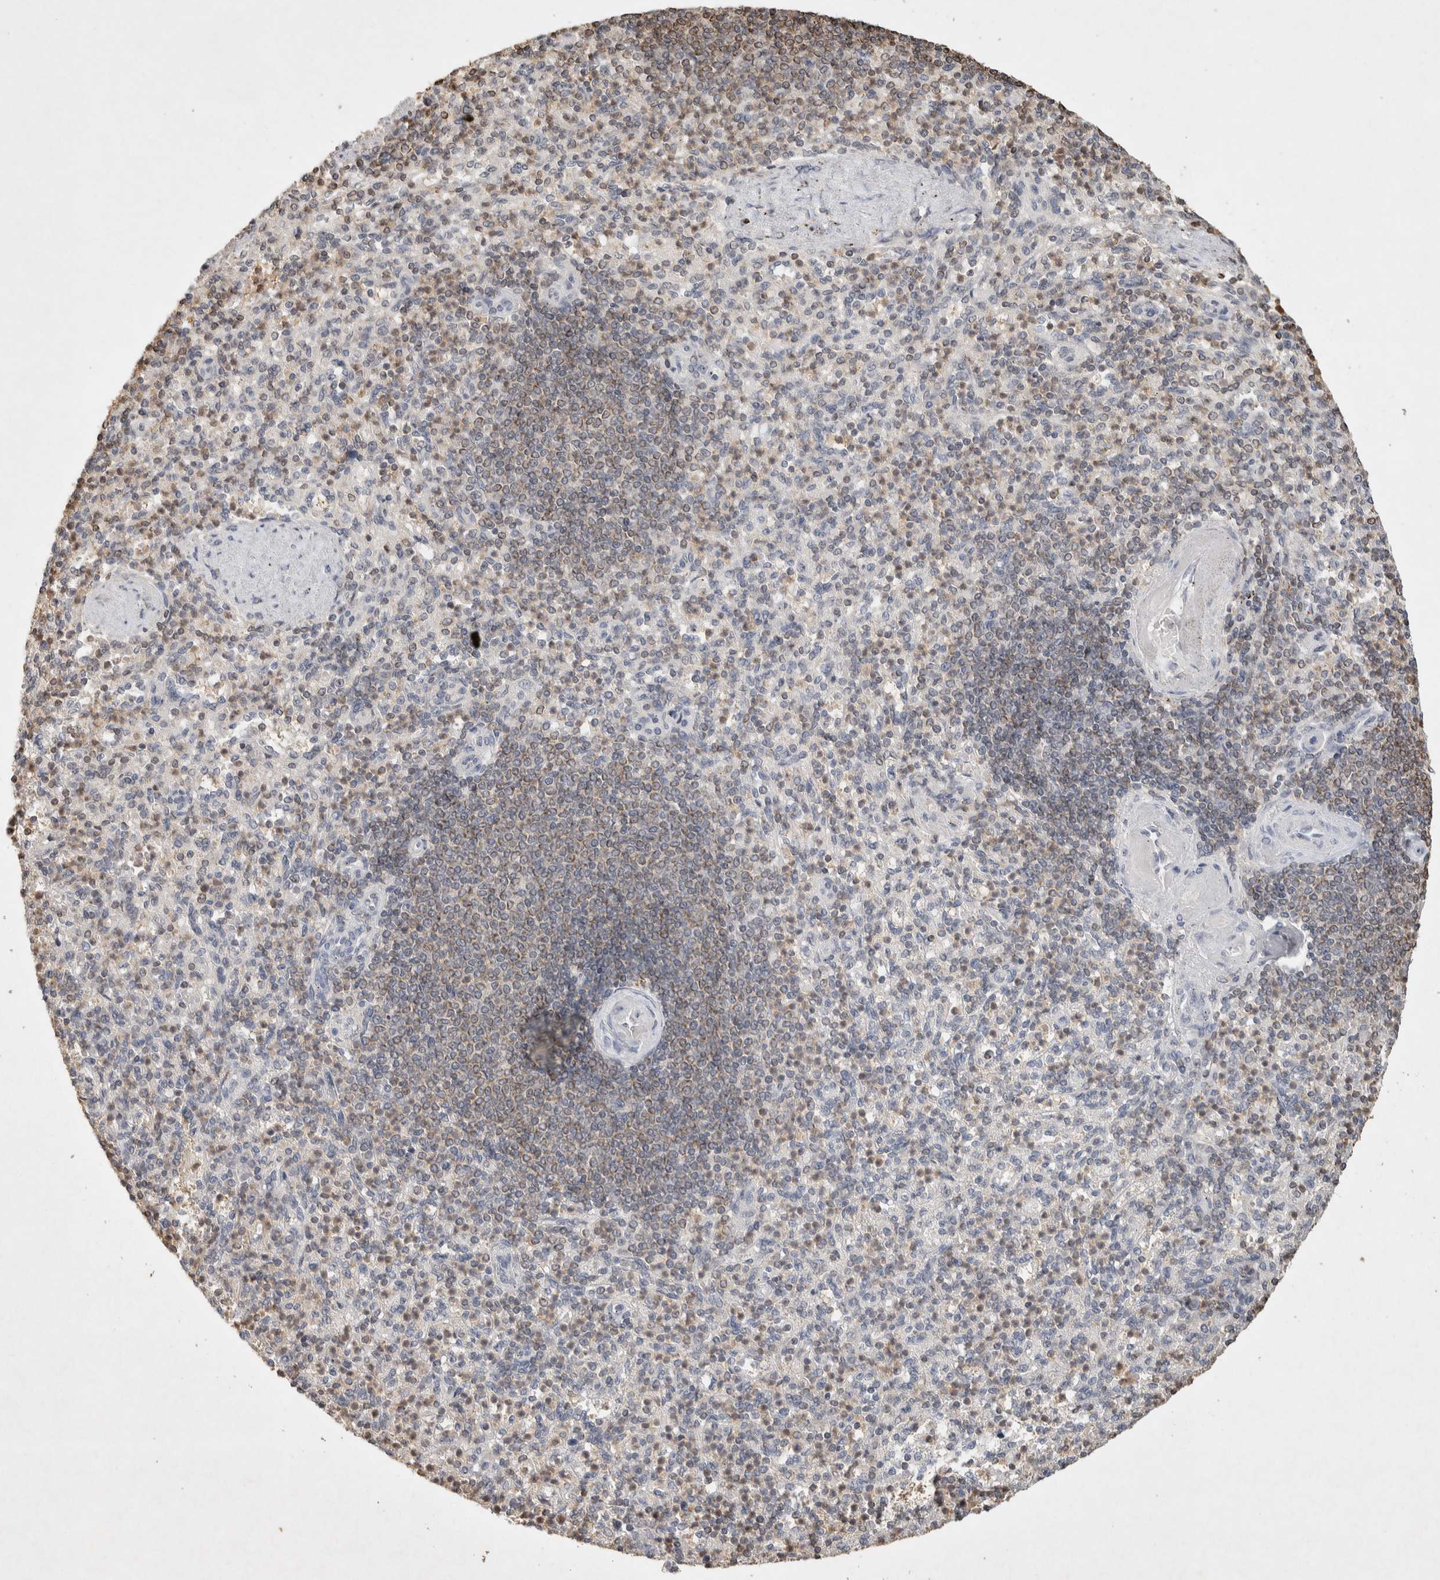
{"staining": {"intensity": "weak", "quantity": "25%-75%", "location": "cytoplasmic/membranous"}, "tissue": "spleen", "cell_type": "Cells in red pulp", "image_type": "normal", "snomed": [{"axis": "morphology", "description": "Normal tissue, NOS"}, {"axis": "topography", "description": "Spleen"}], "caption": "Brown immunohistochemical staining in benign spleen reveals weak cytoplasmic/membranous staining in approximately 25%-75% of cells in red pulp. The staining was performed using DAB to visualize the protein expression in brown, while the nuclei were stained in blue with hematoxylin (Magnification: 20x).", "gene": "RAC2", "patient": {"sex": "female", "age": 74}}